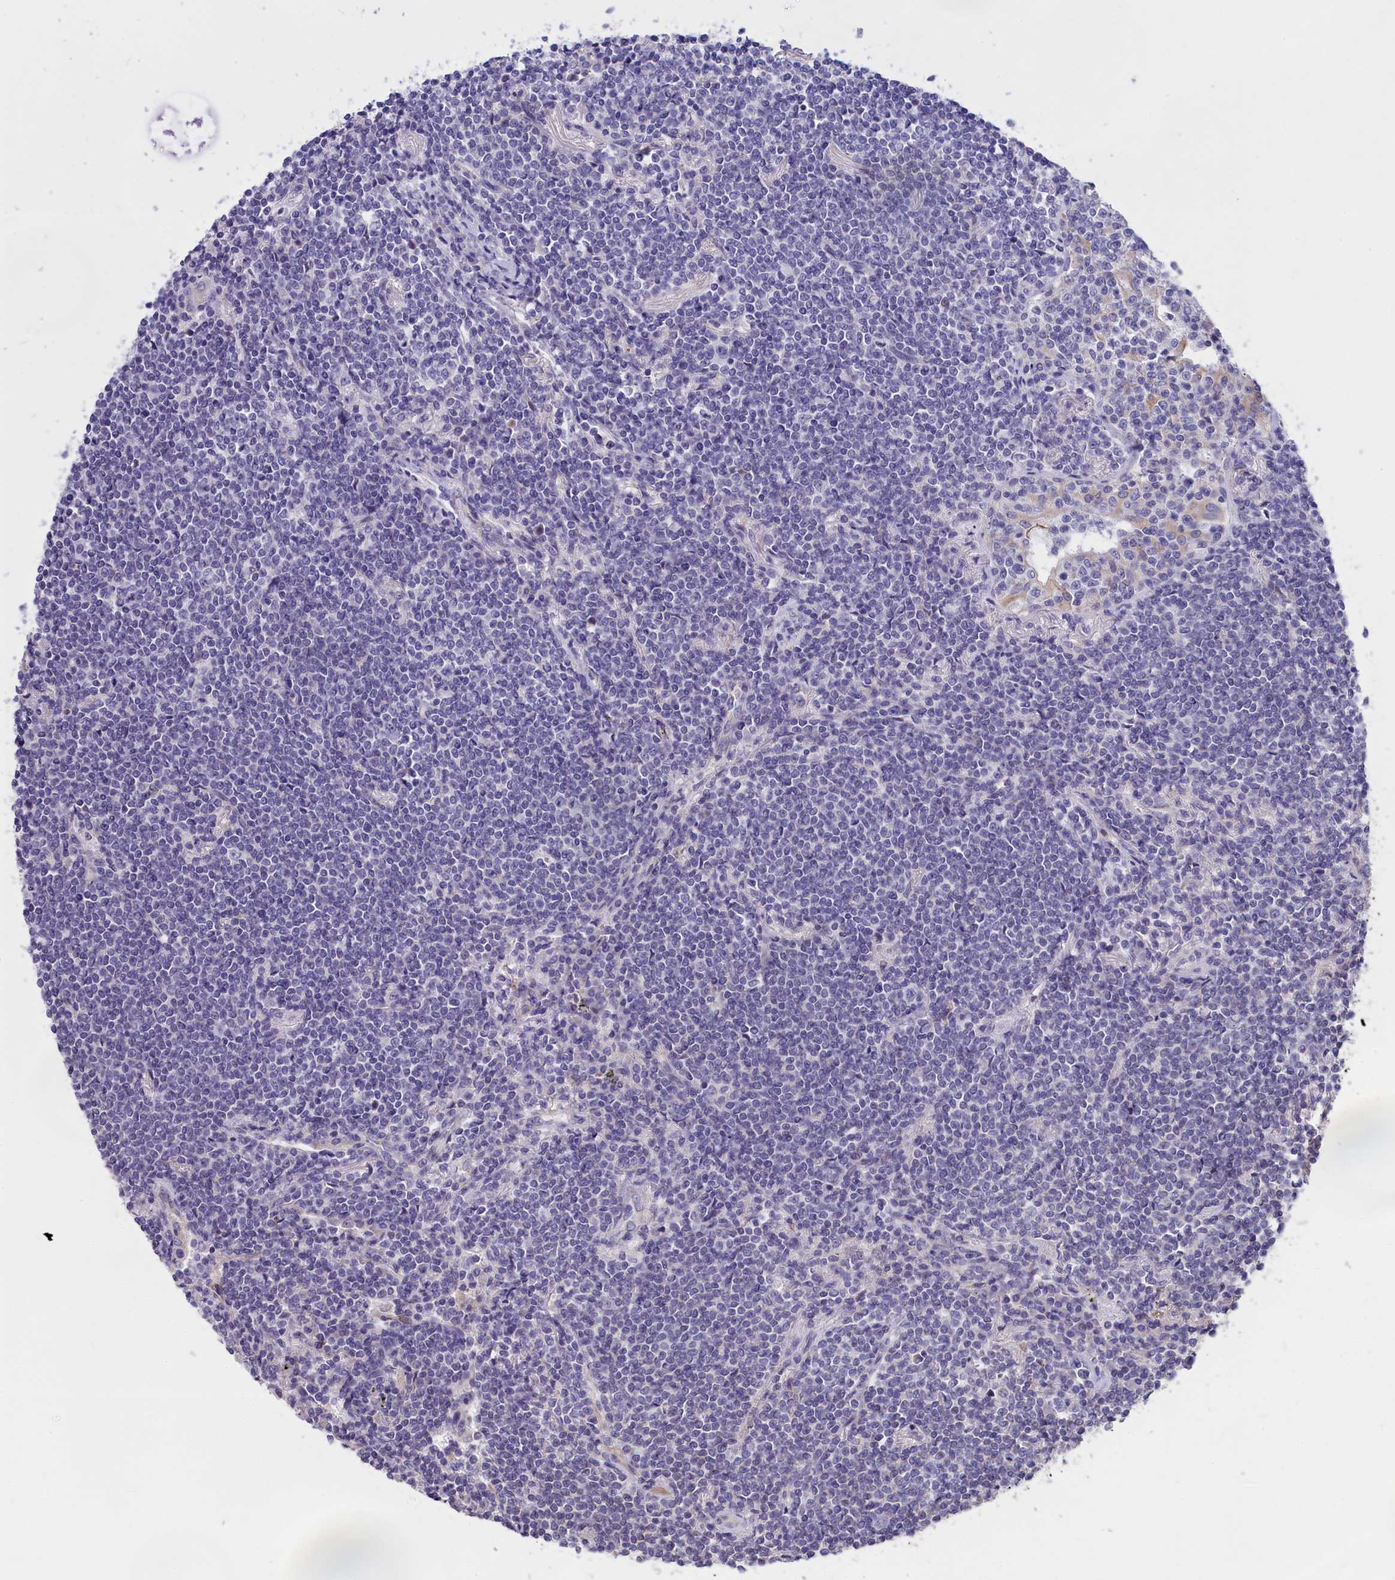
{"staining": {"intensity": "negative", "quantity": "none", "location": "none"}, "tissue": "lymphoma", "cell_type": "Tumor cells", "image_type": "cancer", "snomed": [{"axis": "morphology", "description": "Malignant lymphoma, non-Hodgkin's type, Low grade"}, {"axis": "topography", "description": "Lung"}], "caption": "Immunohistochemical staining of lymphoma displays no significant expression in tumor cells.", "gene": "CYP2U1", "patient": {"sex": "female", "age": 71}}